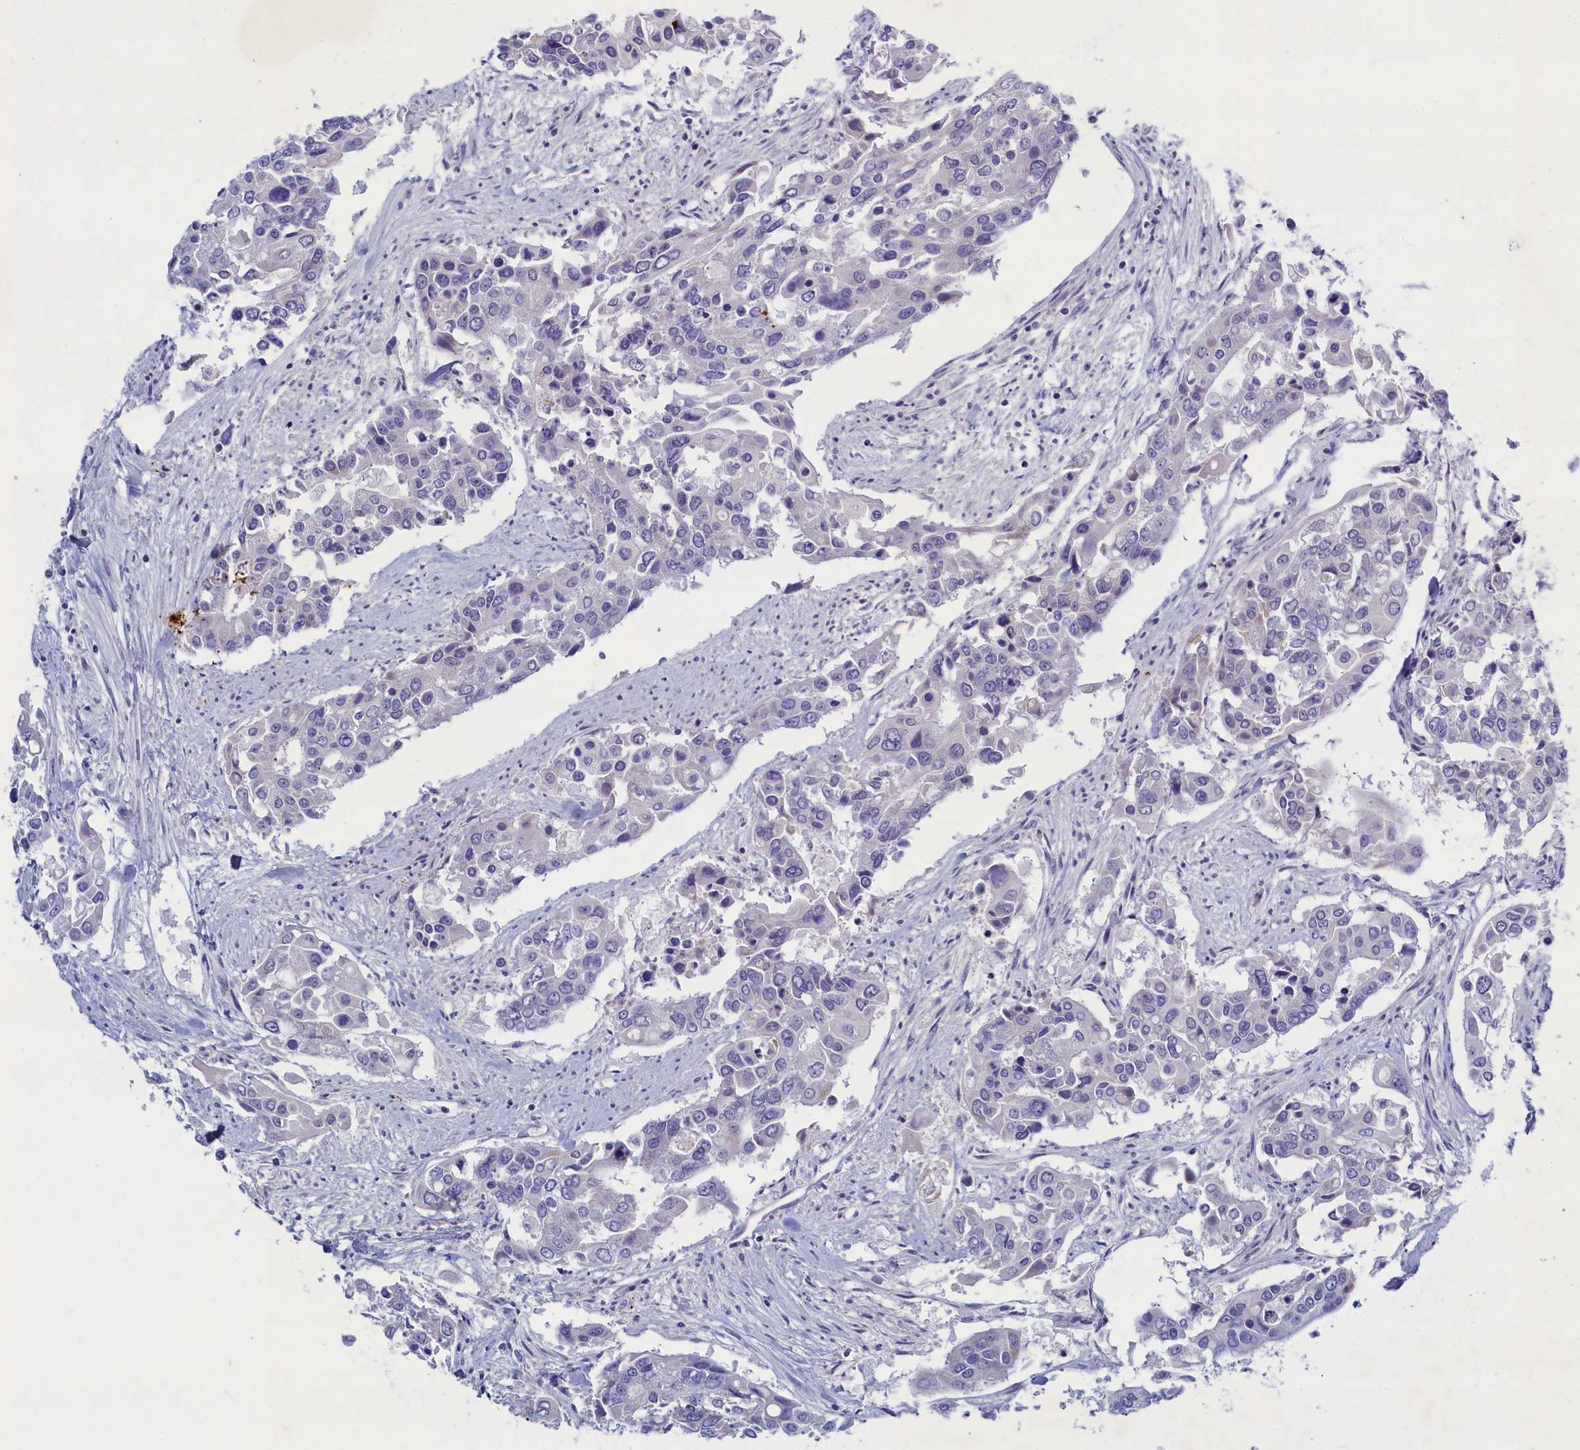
{"staining": {"intensity": "negative", "quantity": "none", "location": "none"}, "tissue": "colorectal cancer", "cell_type": "Tumor cells", "image_type": "cancer", "snomed": [{"axis": "morphology", "description": "Adenocarcinoma, NOS"}, {"axis": "topography", "description": "Colon"}], "caption": "DAB (3,3'-diaminobenzidine) immunohistochemical staining of colorectal cancer (adenocarcinoma) demonstrates no significant staining in tumor cells.", "gene": "OCIAD2", "patient": {"sex": "male", "age": 77}}